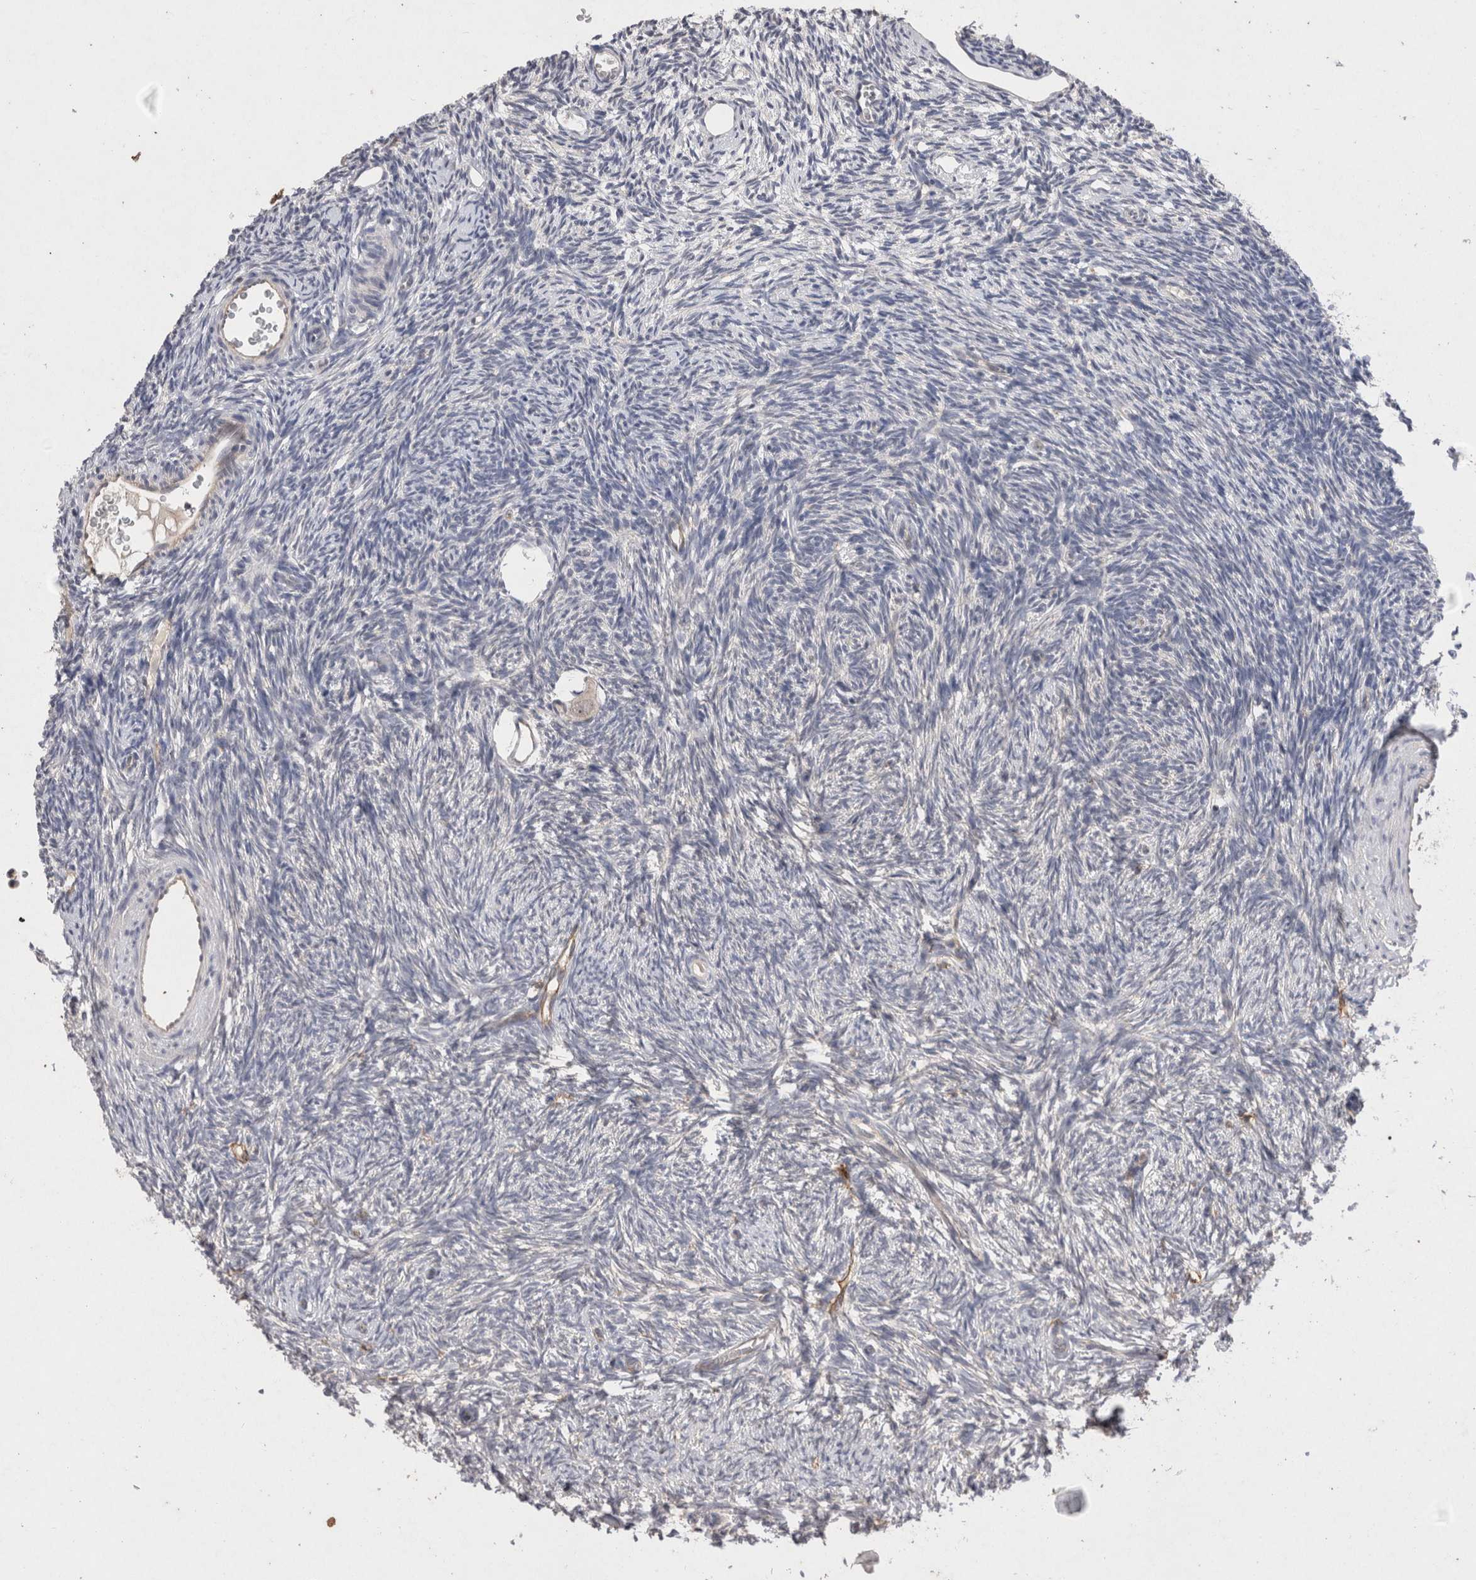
{"staining": {"intensity": "negative", "quantity": "none", "location": "none"}, "tissue": "ovary", "cell_type": "Follicle cells", "image_type": "normal", "snomed": [{"axis": "morphology", "description": "Normal tissue, NOS"}, {"axis": "topography", "description": "Ovary"}], "caption": "A histopathology image of human ovary is negative for staining in follicle cells. The staining was performed using DAB to visualize the protein expression in brown, while the nuclei were stained in blue with hematoxylin (Magnification: 20x).", "gene": "RASSF3", "patient": {"sex": "female", "age": 34}}